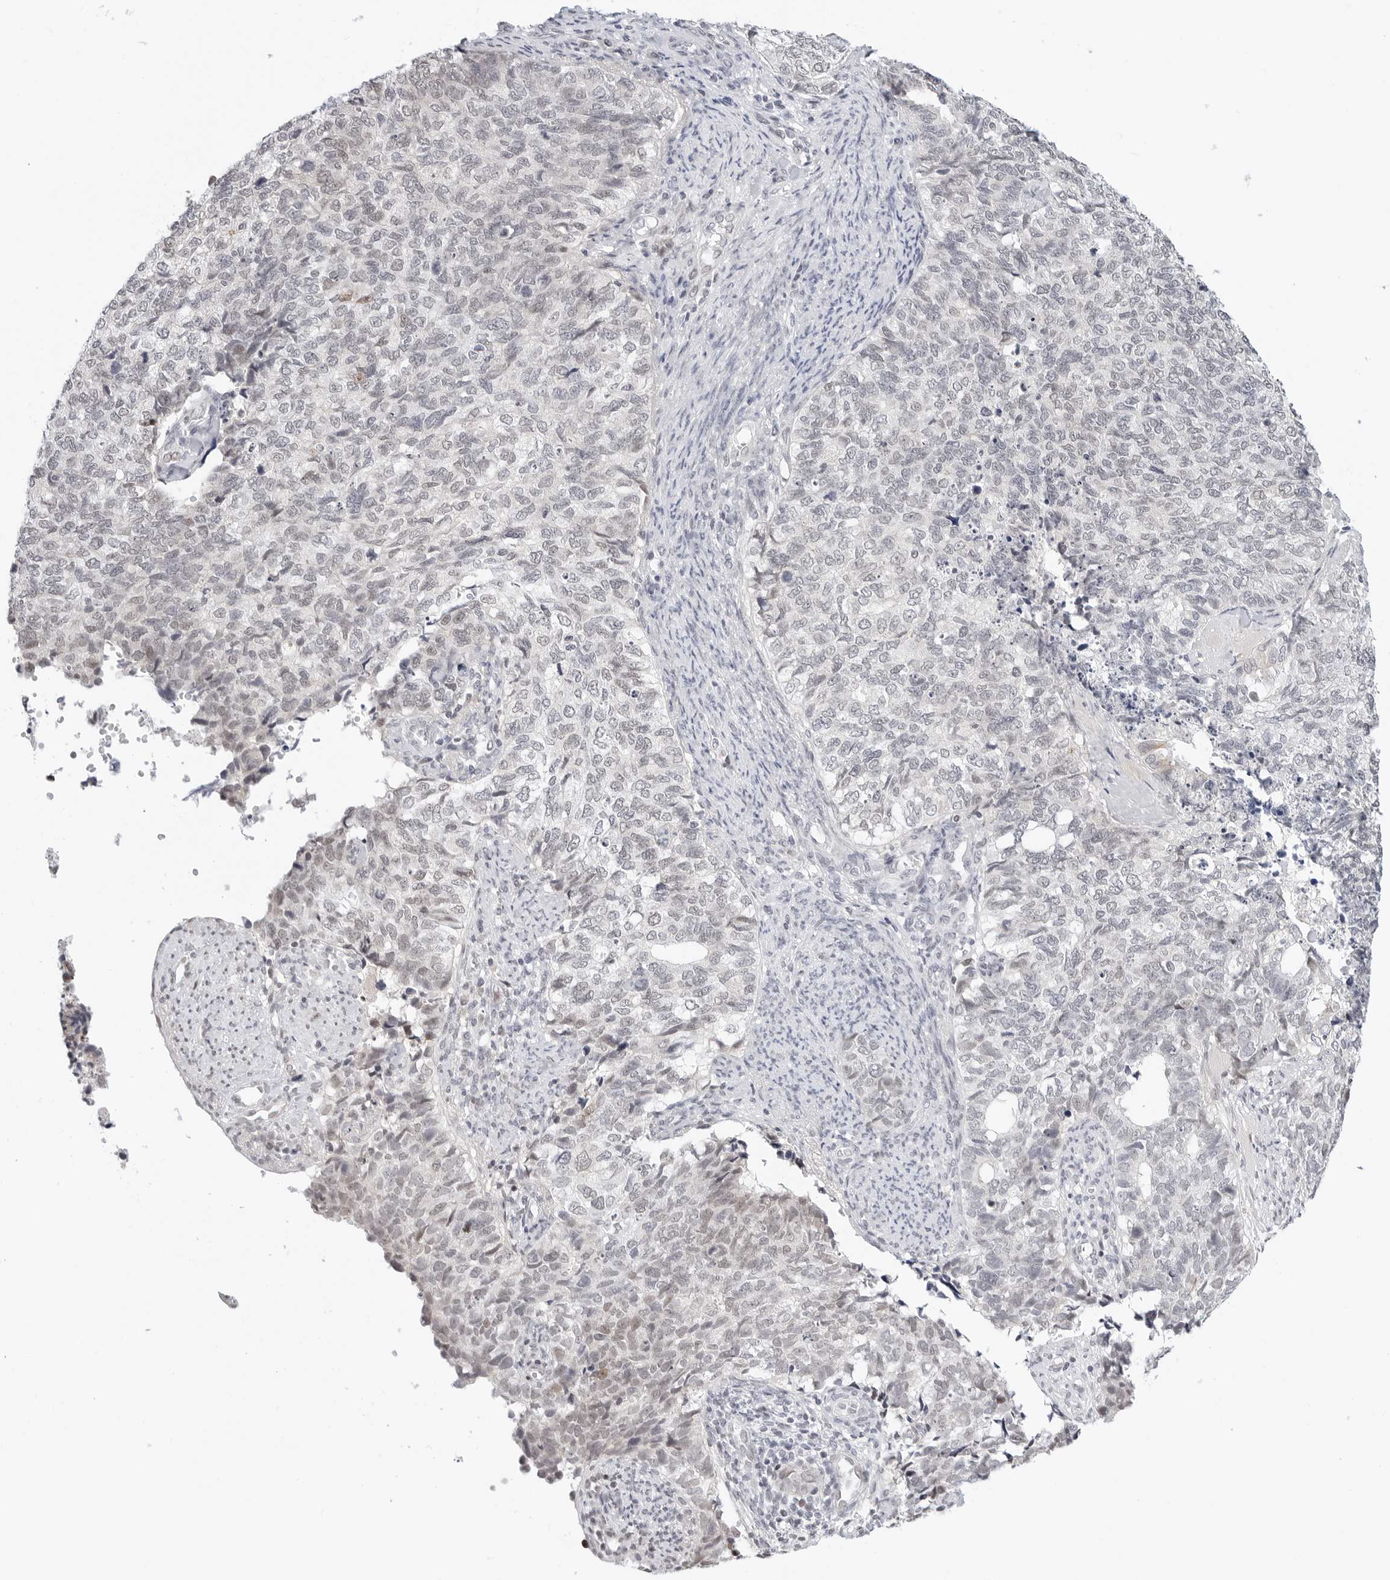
{"staining": {"intensity": "negative", "quantity": "none", "location": "none"}, "tissue": "cervical cancer", "cell_type": "Tumor cells", "image_type": "cancer", "snomed": [{"axis": "morphology", "description": "Squamous cell carcinoma, NOS"}, {"axis": "topography", "description": "Cervix"}], "caption": "Immunohistochemistry (IHC) image of neoplastic tissue: cervical squamous cell carcinoma stained with DAB displays no significant protein staining in tumor cells.", "gene": "TSEN2", "patient": {"sex": "female", "age": 63}}